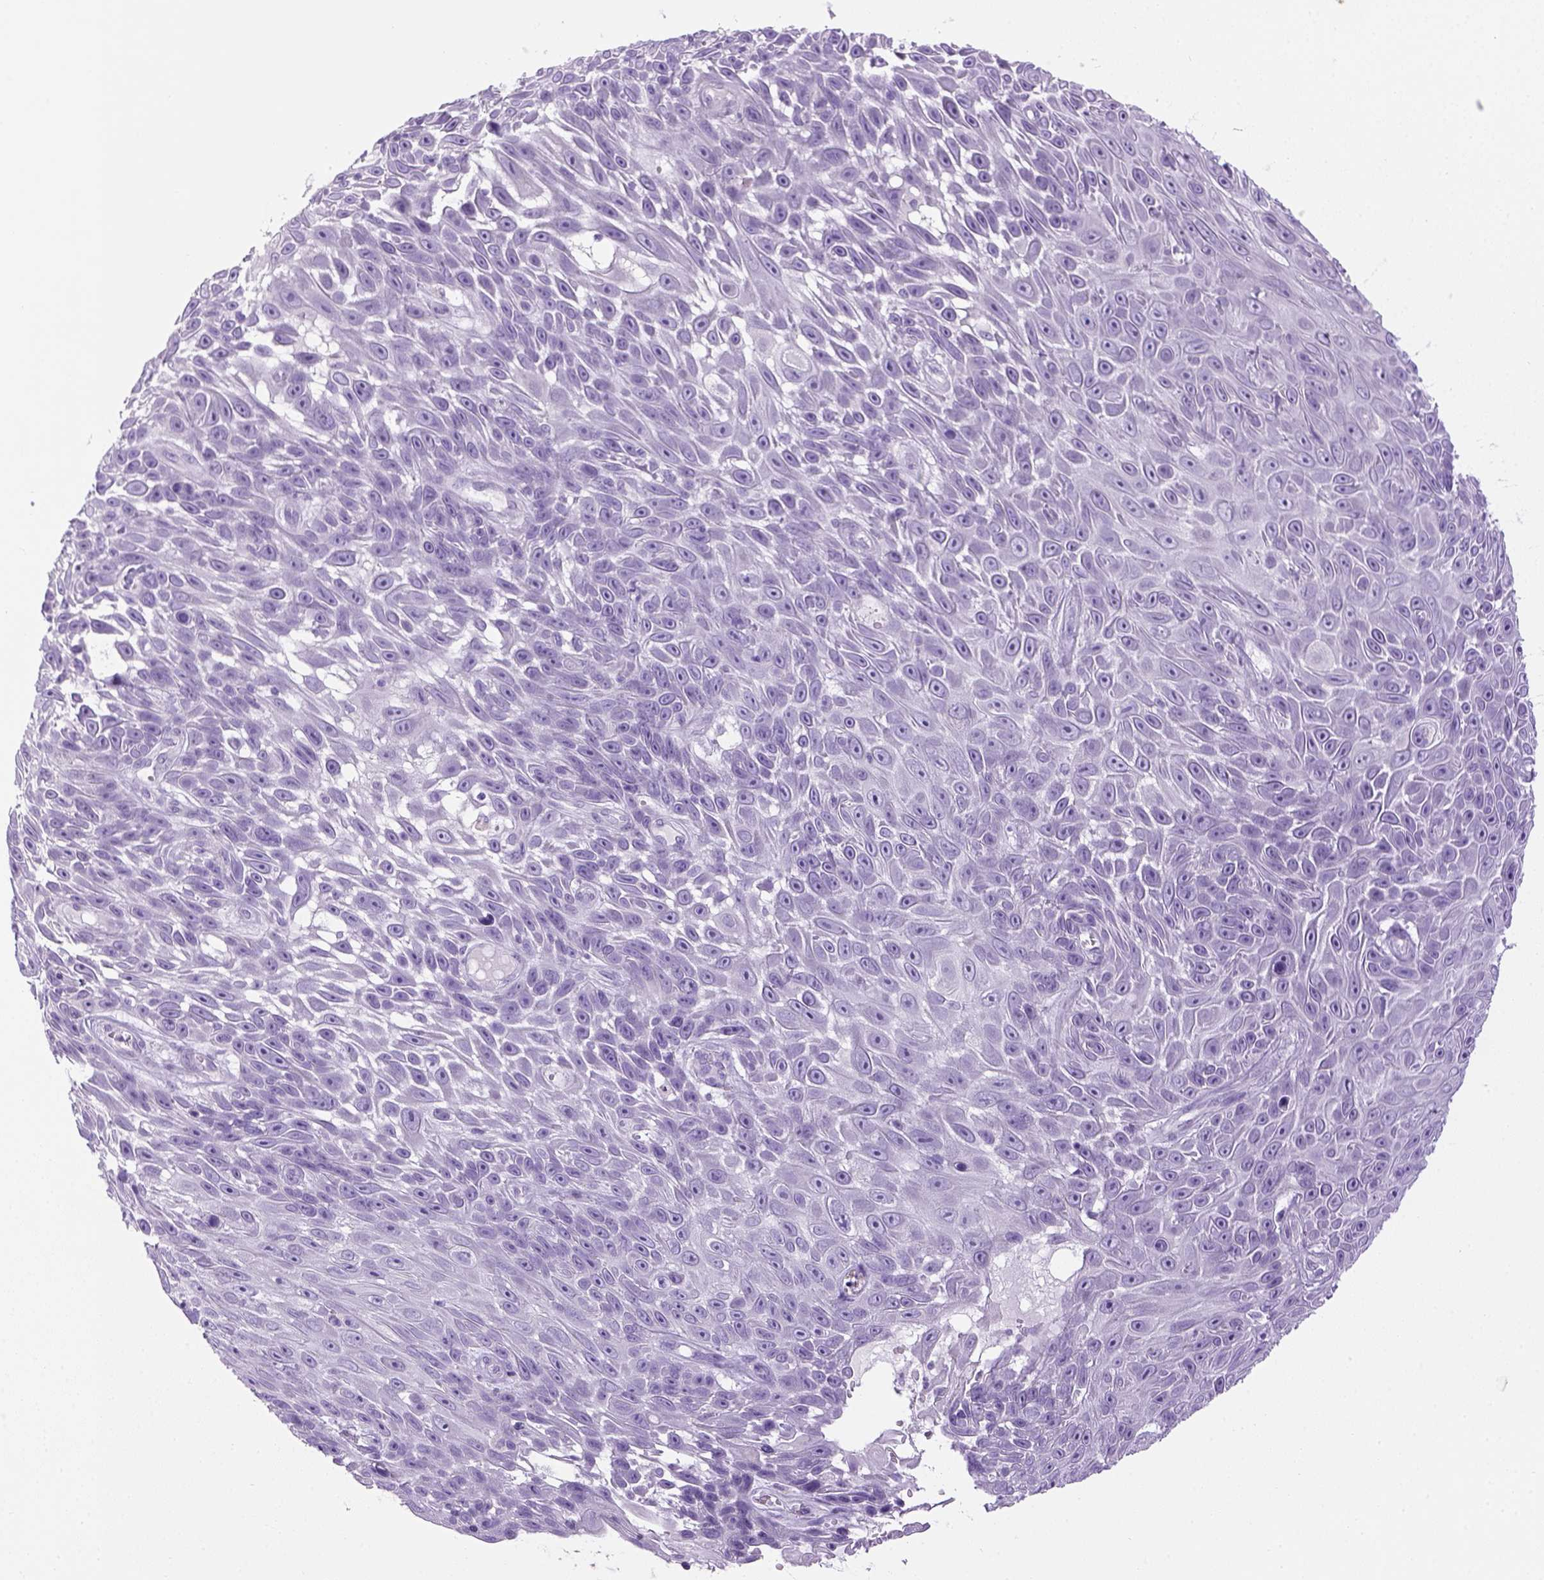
{"staining": {"intensity": "negative", "quantity": "none", "location": "none"}, "tissue": "skin cancer", "cell_type": "Tumor cells", "image_type": "cancer", "snomed": [{"axis": "morphology", "description": "Squamous cell carcinoma, NOS"}, {"axis": "topography", "description": "Skin"}], "caption": "The micrograph displays no significant staining in tumor cells of skin cancer (squamous cell carcinoma).", "gene": "LGSN", "patient": {"sex": "male", "age": 82}}